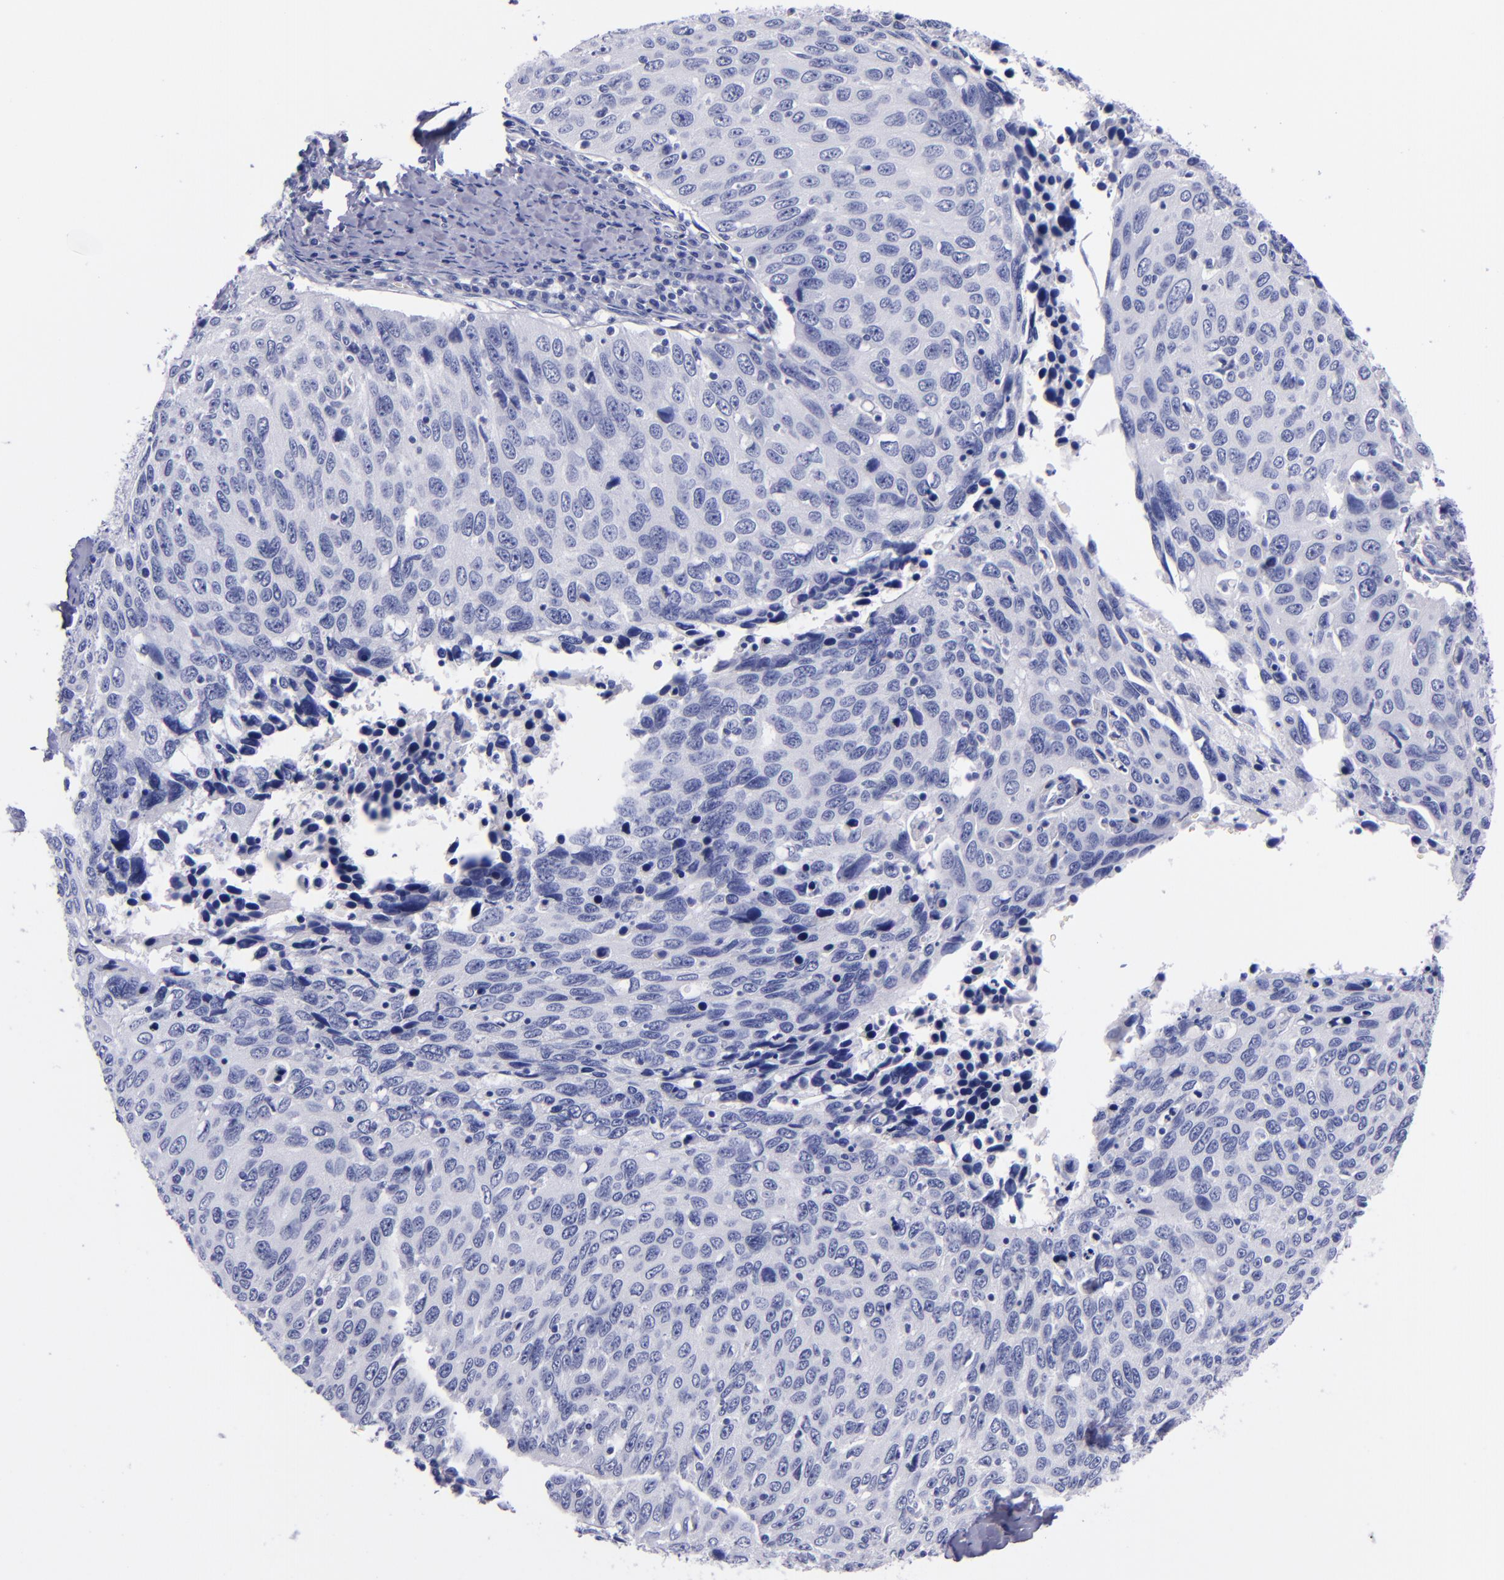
{"staining": {"intensity": "negative", "quantity": "none", "location": "none"}, "tissue": "cervical cancer", "cell_type": "Tumor cells", "image_type": "cancer", "snomed": [{"axis": "morphology", "description": "Squamous cell carcinoma, NOS"}, {"axis": "topography", "description": "Cervix"}], "caption": "A high-resolution micrograph shows IHC staining of cervical cancer, which shows no significant expression in tumor cells.", "gene": "SV2A", "patient": {"sex": "female", "age": 53}}